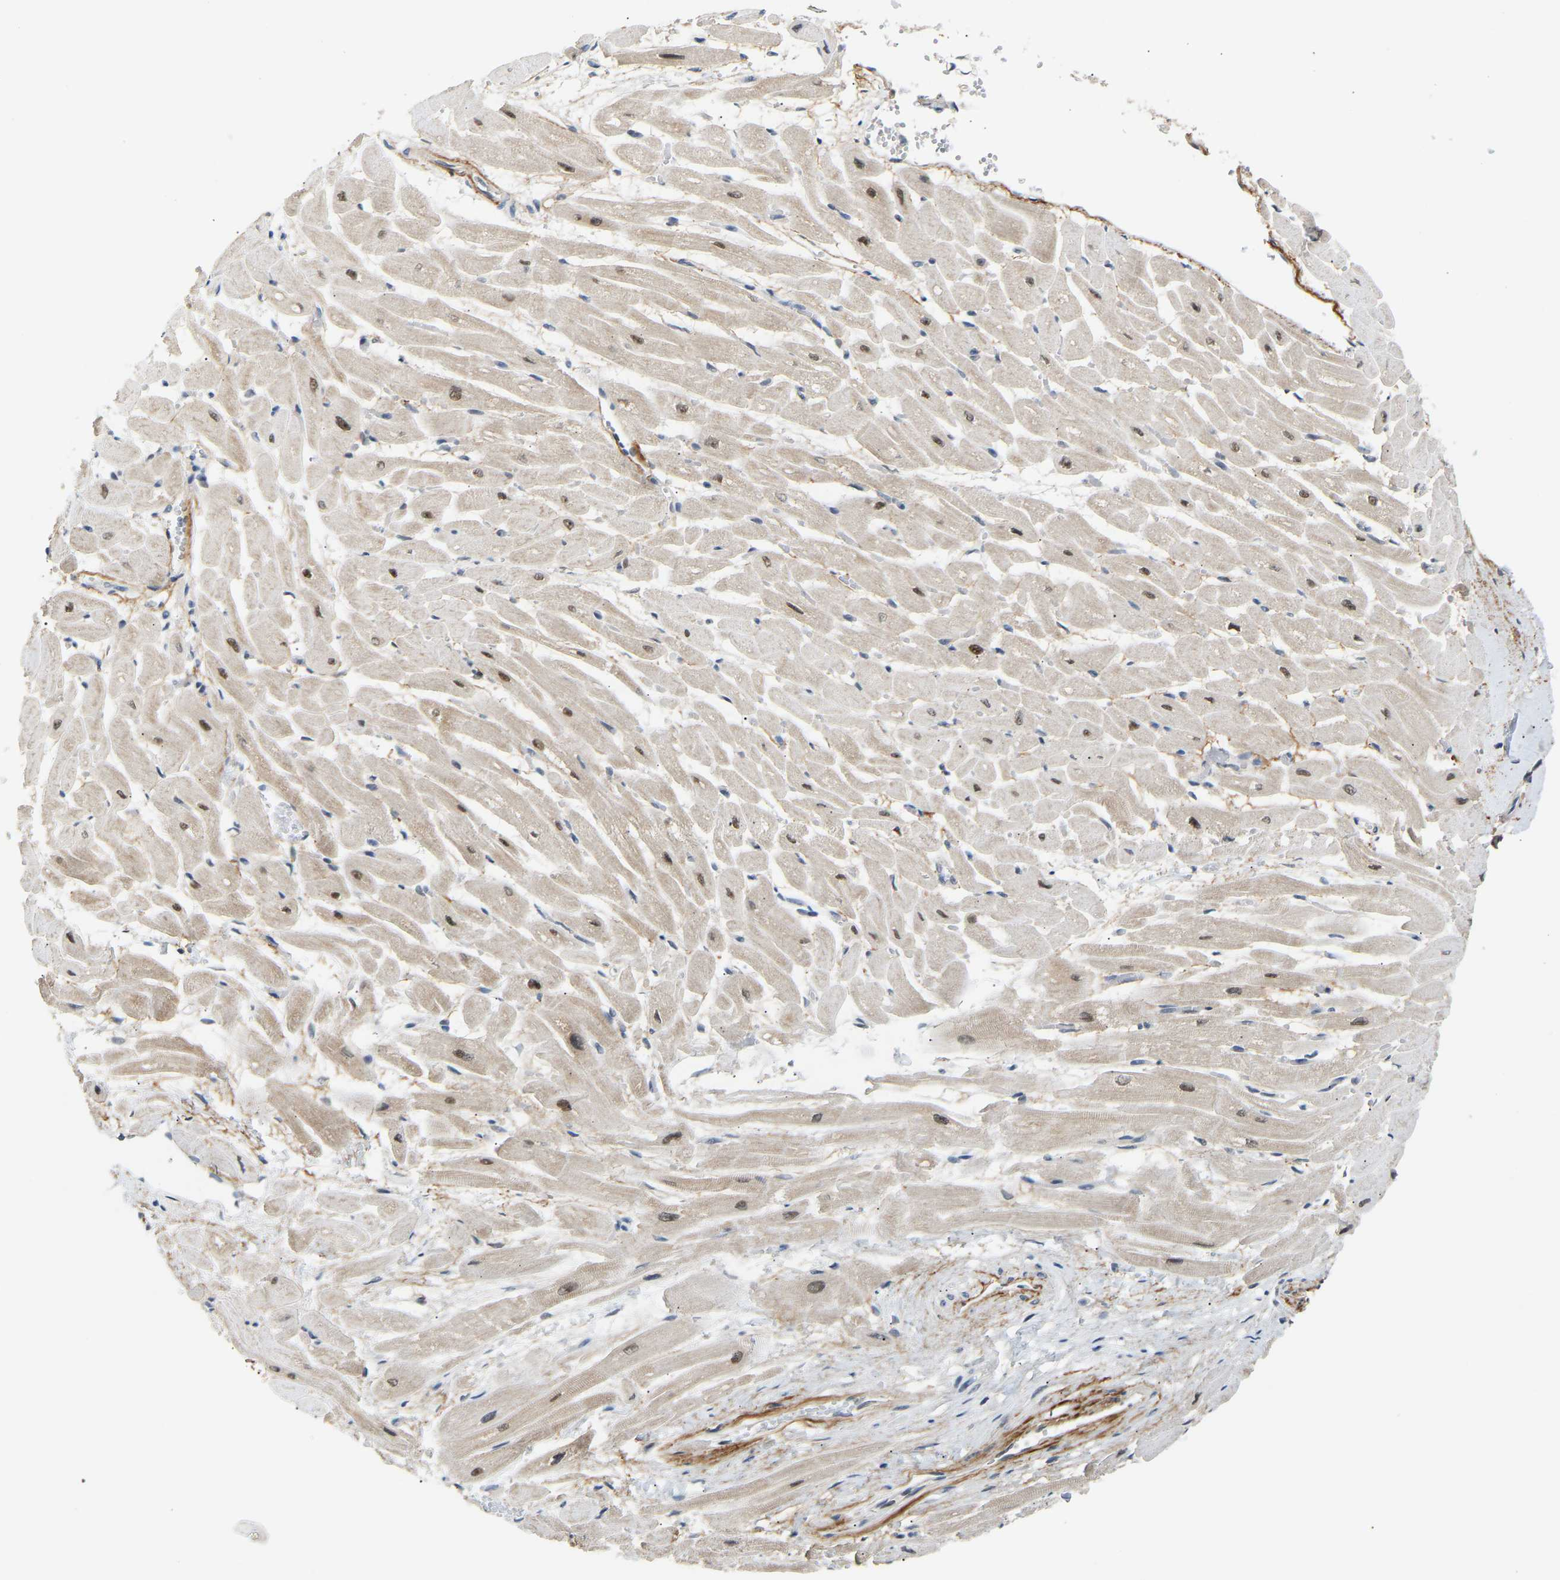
{"staining": {"intensity": "weak", "quantity": "25%-75%", "location": "nuclear"}, "tissue": "heart muscle", "cell_type": "Cardiomyocytes", "image_type": "normal", "snomed": [{"axis": "morphology", "description": "Normal tissue, NOS"}, {"axis": "topography", "description": "Heart"}], "caption": "Immunohistochemical staining of unremarkable human heart muscle shows weak nuclear protein expression in approximately 25%-75% of cardiomyocytes. The staining is performed using DAB (3,3'-diaminobenzidine) brown chromogen to label protein expression. The nuclei are counter-stained blue using hematoxylin.", "gene": "RBM15", "patient": {"sex": "male", "age": 45}}